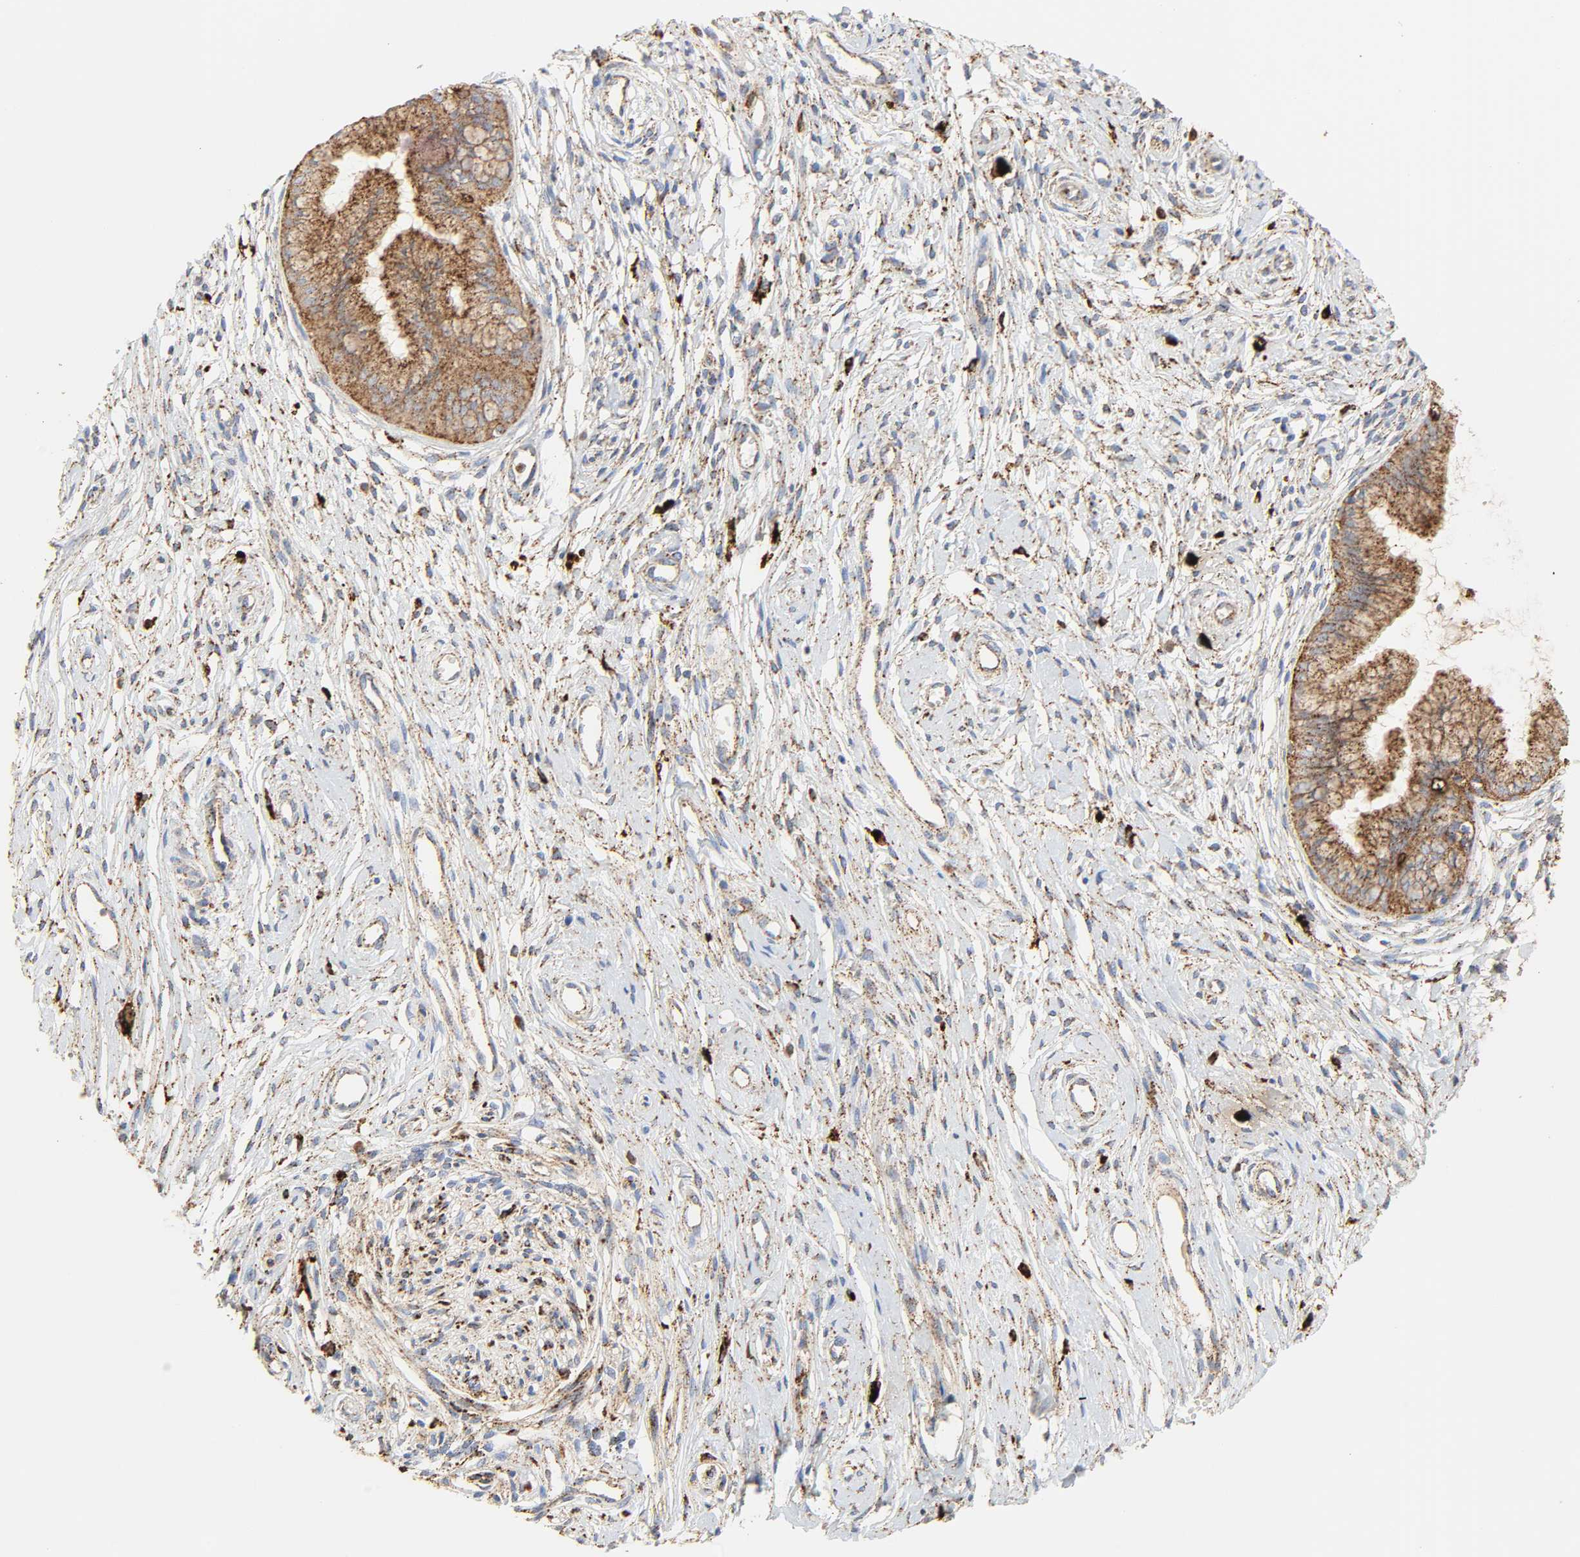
{"staining": {"intensity": "strong", "quantity": ">75%", "location": "cytoplasmic/membranous"}, "tissue": "cervix", "cell_type": "Glandular cells", "image_type": "normal", "snomed": [{"axis": "morphology", "description": "Normal tissue, NOS"}, {"axis": "topography", "description": "Cervix"}], "caption": "An immunohistochemistry (IHC) image of unremarkable tissue is shown. Protein staining in brown labels strong cytoplasmic/membranous positivity in cervix within glandular cells.", "gene": "PSAP", "patient": {"sex": "female", "age": 39}}